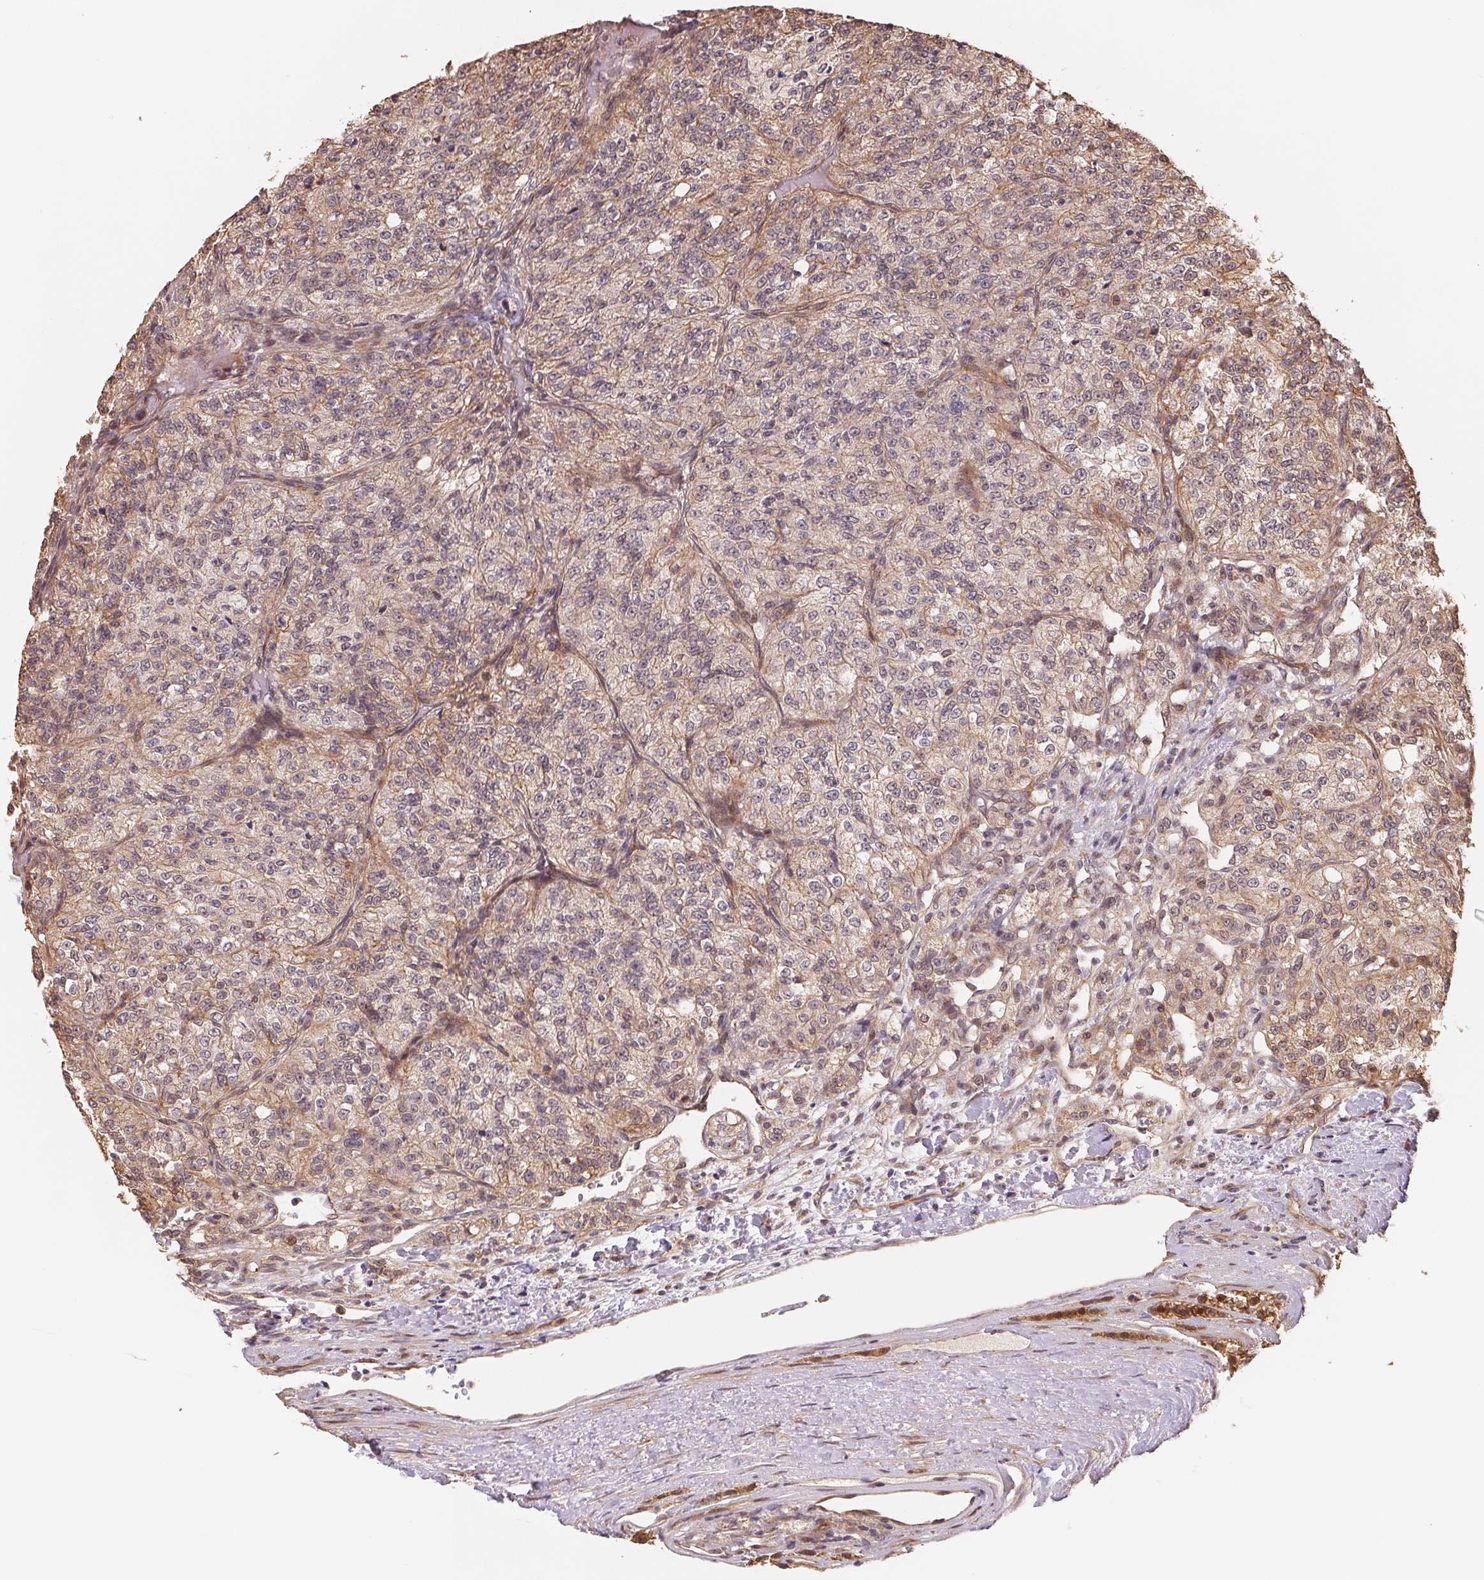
{"staining": {"intensity": "weak", "quantity": "25%-75%", "location": "cytoplasmic/membranous"}, "tissue": "renal cancer", "cell_type": "Tumor cells", "image_type": "cancer", "snomed": [{"axis": "morphology", "description": "Adenocarcinoma, NOS"}, {"axis": "topography", "description": "Kidney"}], "caption": "High-power microscopy captured an immunohistochemistry micrograph of renal cancer (adenocarcinoma), revealing weak cytoplasmic/membranous expression in about 25%-75% of tumor cells. (IHC, brightfield microscopy, high magnification).", "gene": "TMEM222", "patient": {"sex": "female", "age": 63}}